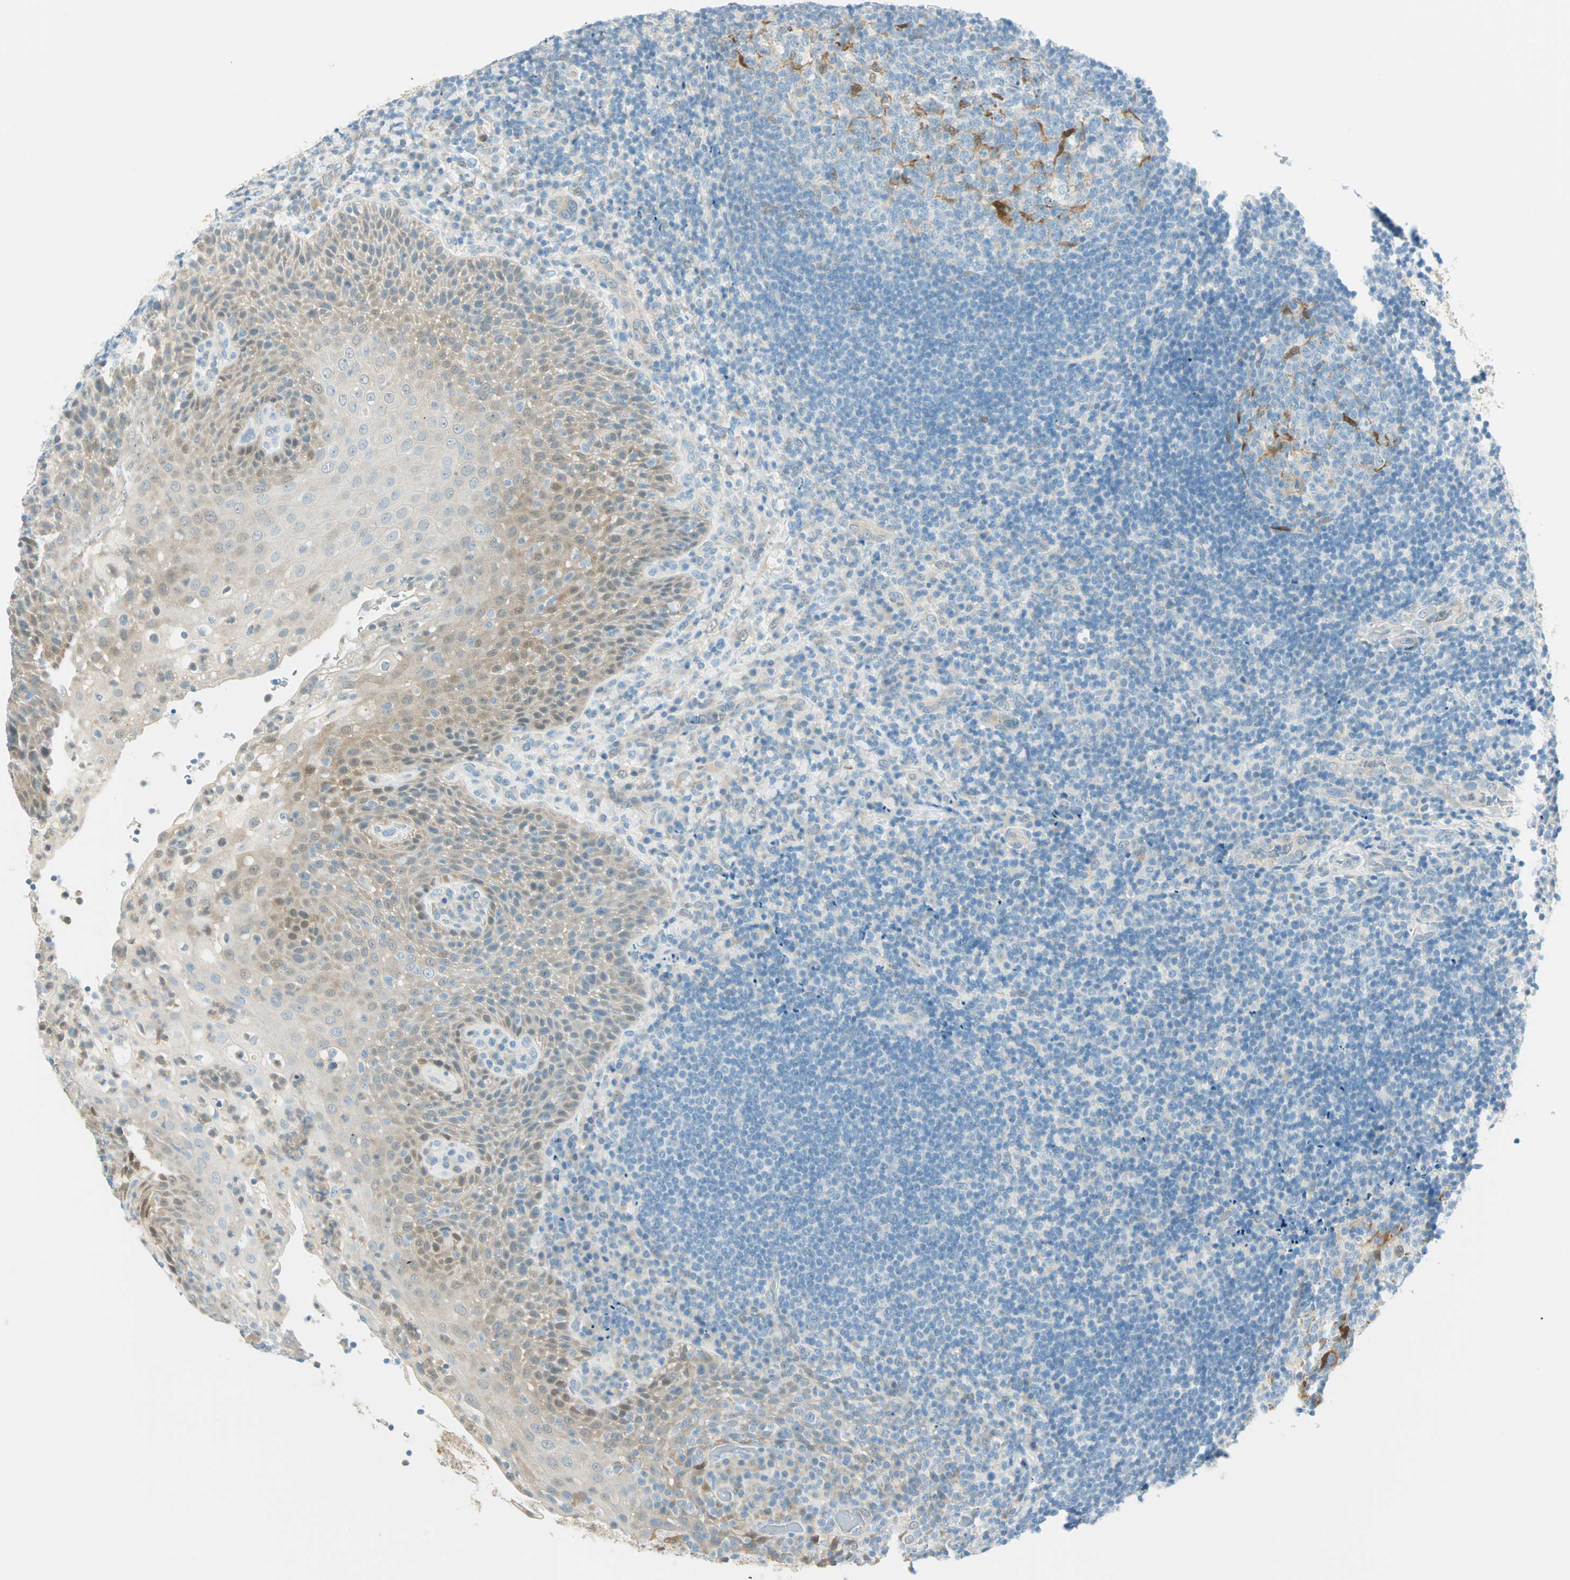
{"staining": {"intensity": "negative", "quantity": "none", "location": "none"}, "tissue": "lymphoma", "cell_type": "Tumor cells", "image_type": "cancer", "snomed": [{"axis": "morphology", "description": "Malignant lymphoma, non-Hodgkin's type, High grade"}, {"axis": "topography", "description": "Tonsil"}], "caption": "This is a histopathology image of immunohistochemistry (IHC) staining of high-grade malignant lymphoma, non-Hodgkin's type, which shows no expression in tumor cells.", "gene": "S100A1", "patient": {"sex": "female", "age": 36}}